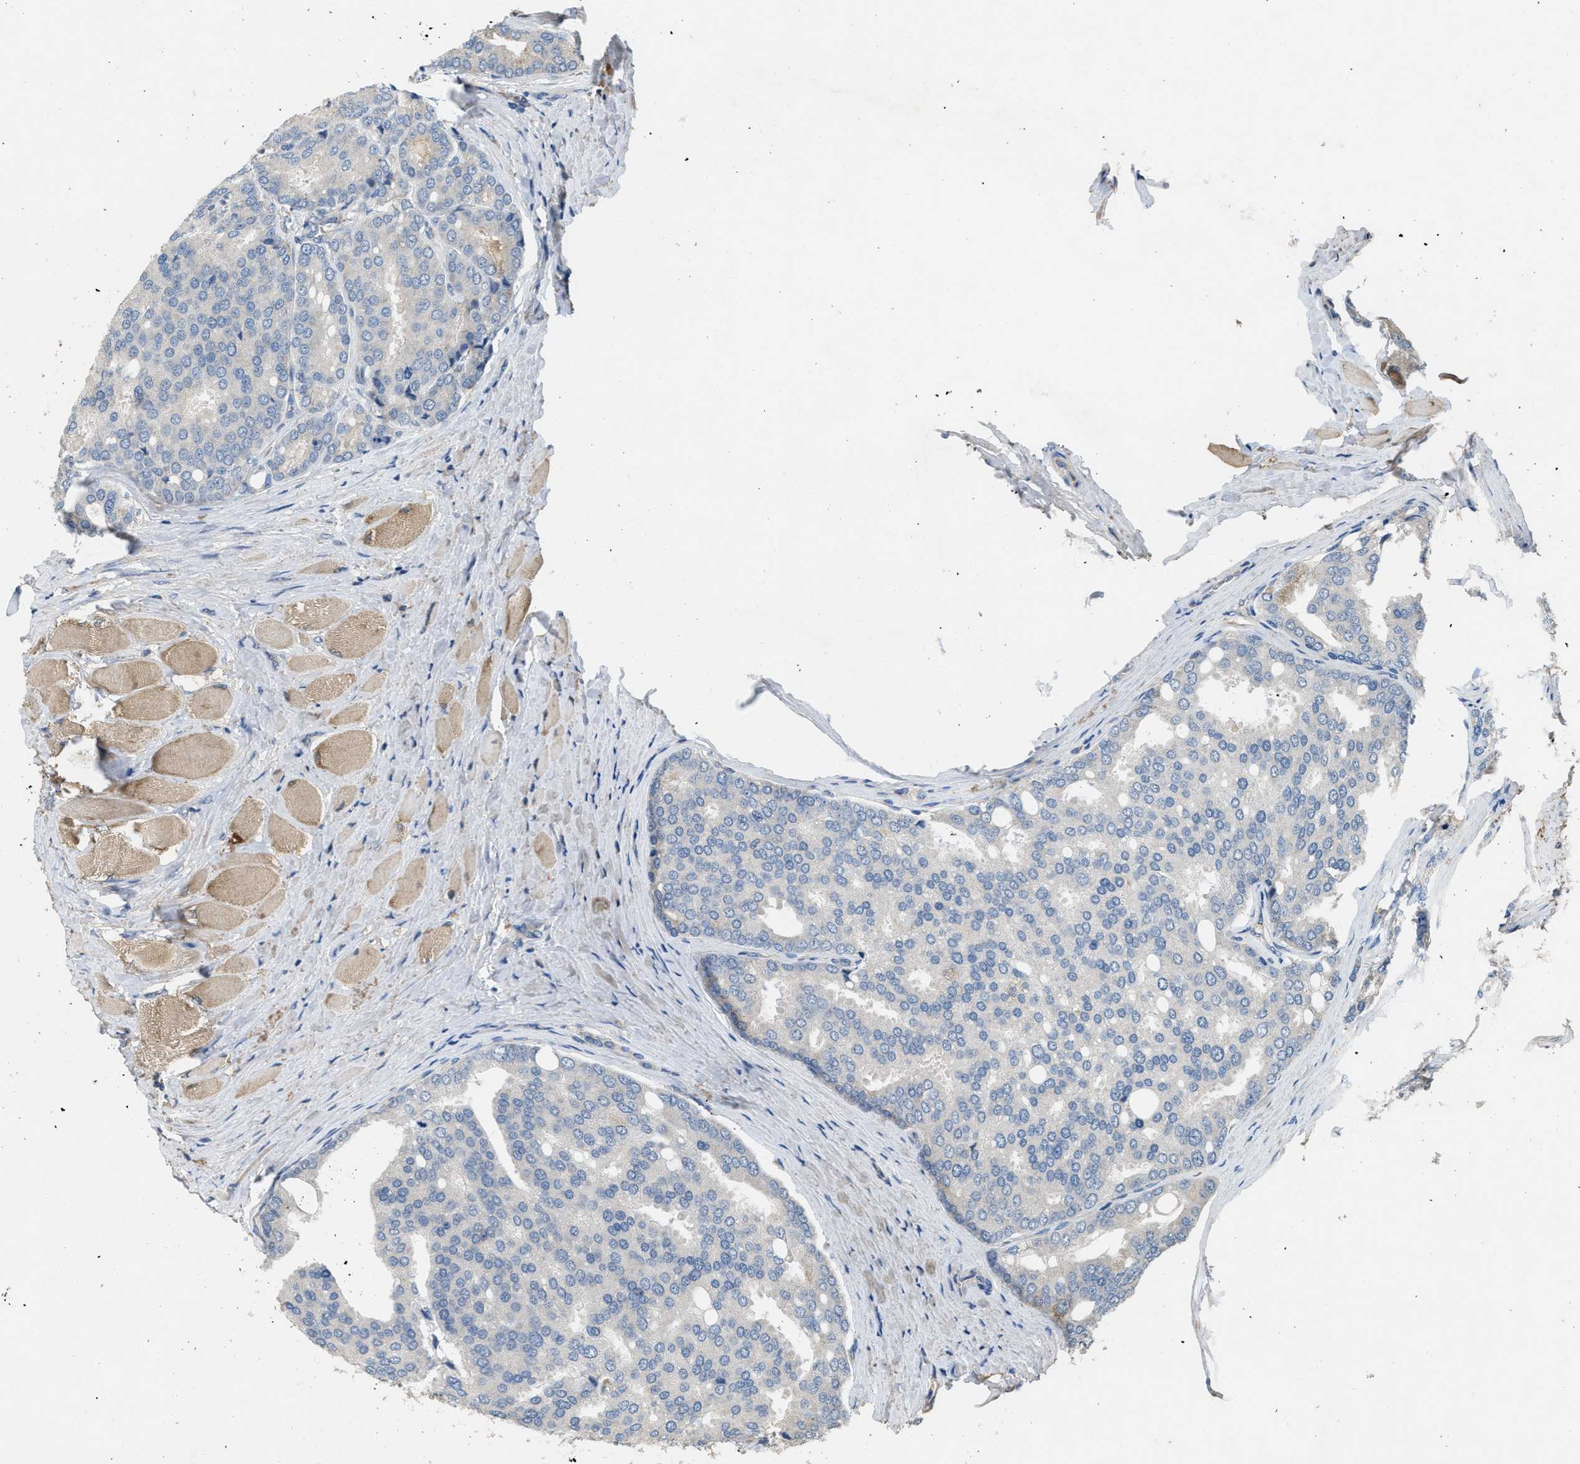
{"staining": {"intensity": "negative", "quantity": "none", "location": "none"}, "tissue": "prostate cancer", "cell_type": "Tumor cells", "image_type": "cancer", "snomed": [{"axis": "morphology", "description": "Adenocarcinoma, High grade"}, {"axis": "topography", "description": "Prostate"}], "caption": "IHC micrograph of prostate cancer (adenocarcinoma (high-grade)) stained for a protein (brown), which displays no expression in tumor cells.", "gene": "DGKE", "patient": {"sex": "male", "age": 50}}